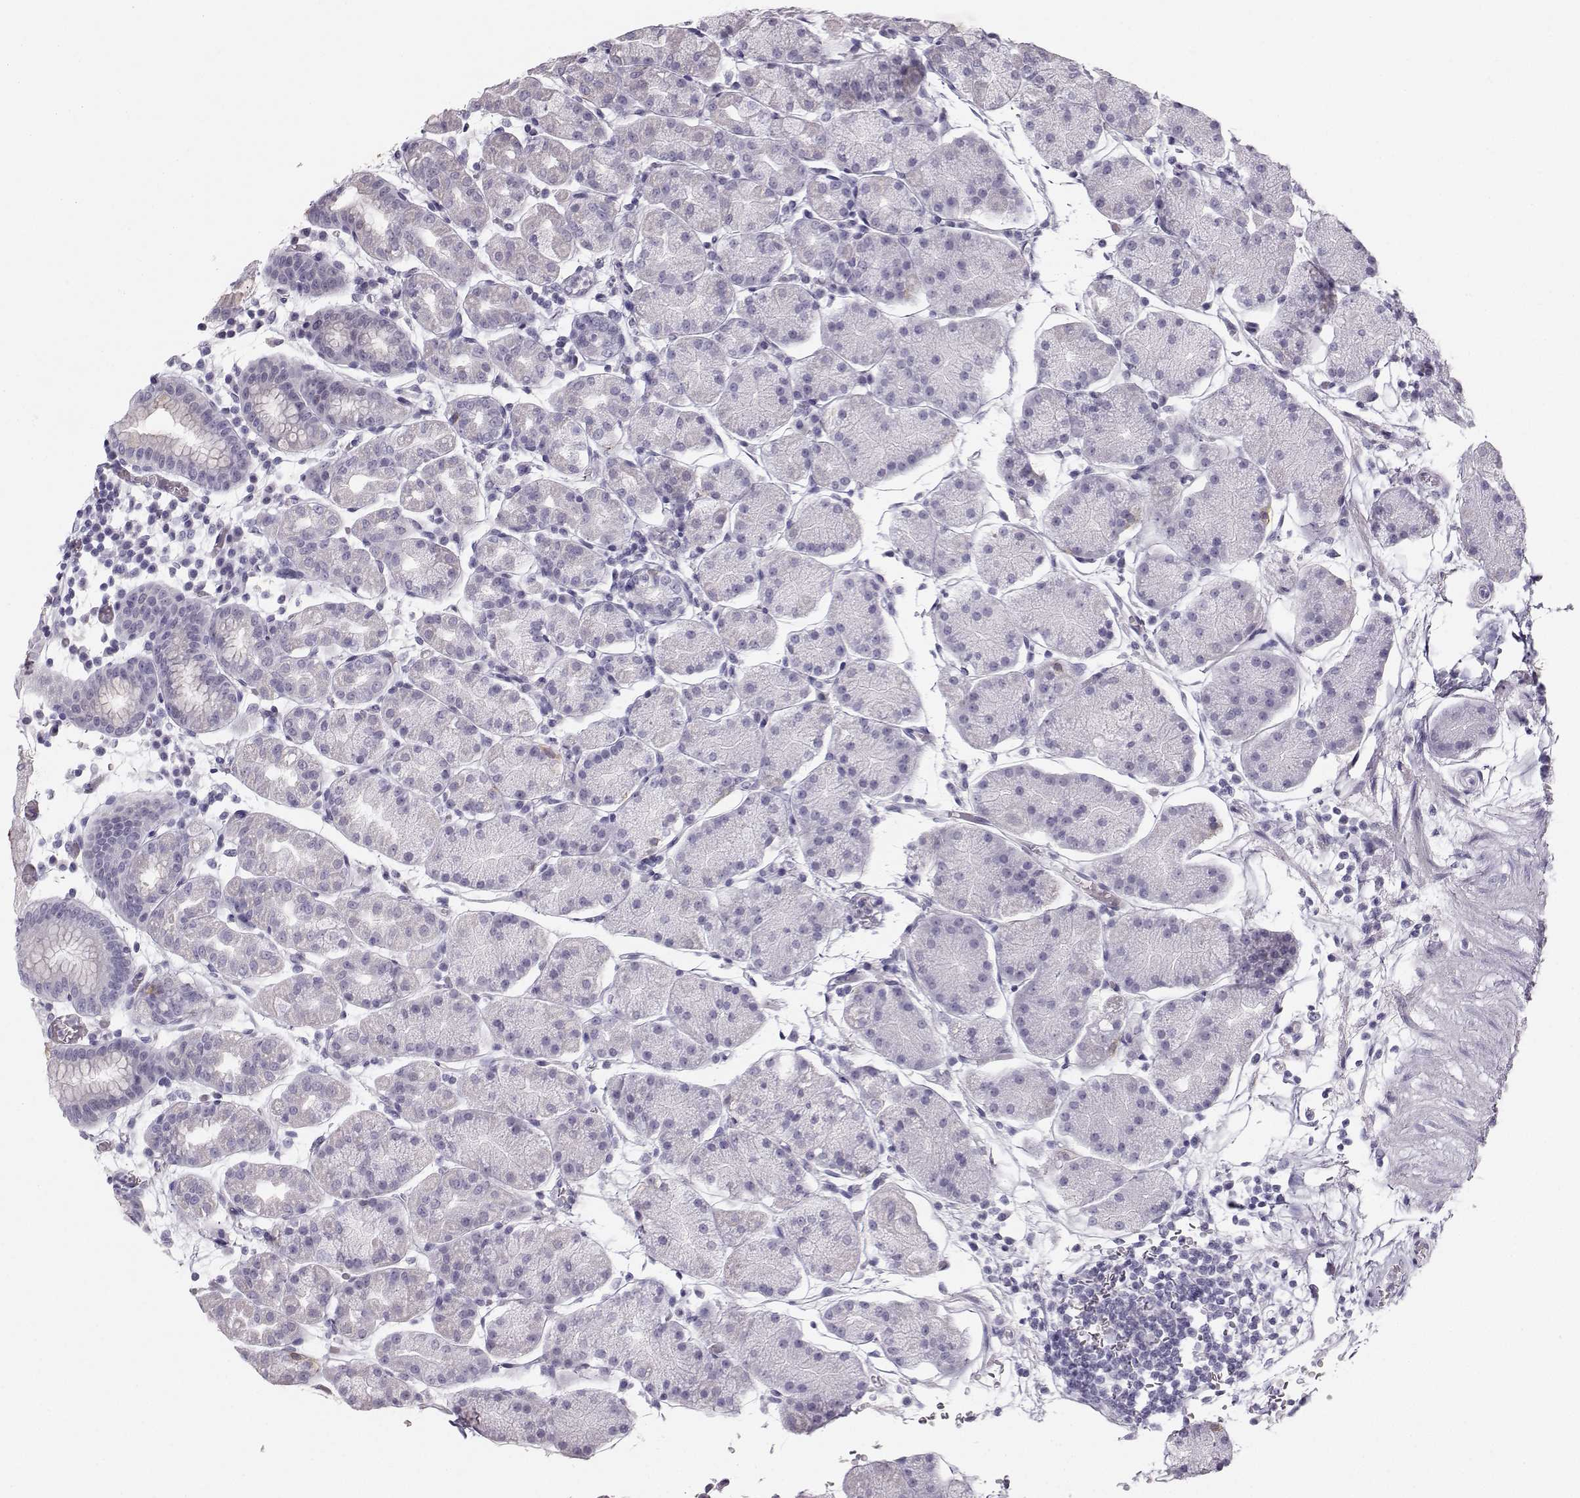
{"staining": {"intensity": "negative", "quantity": "none", "location": "none"}, "tissue": "stomach", "cell_type": "Glandular cells", "image_type": "normal", "snomed": [{"axis": "morphology", "description": "Normal tissue, NOS"}, {"axis": "topography", "description": "Stomach"}], "caption": "The photomicrograph shows no significant staining in glandular cells of stomach. (Immunohistochemistry (ihc), brightfield microscopy, high magnification).", "gene": "CASR", "patient": {"sex": "male", "age": 54}}